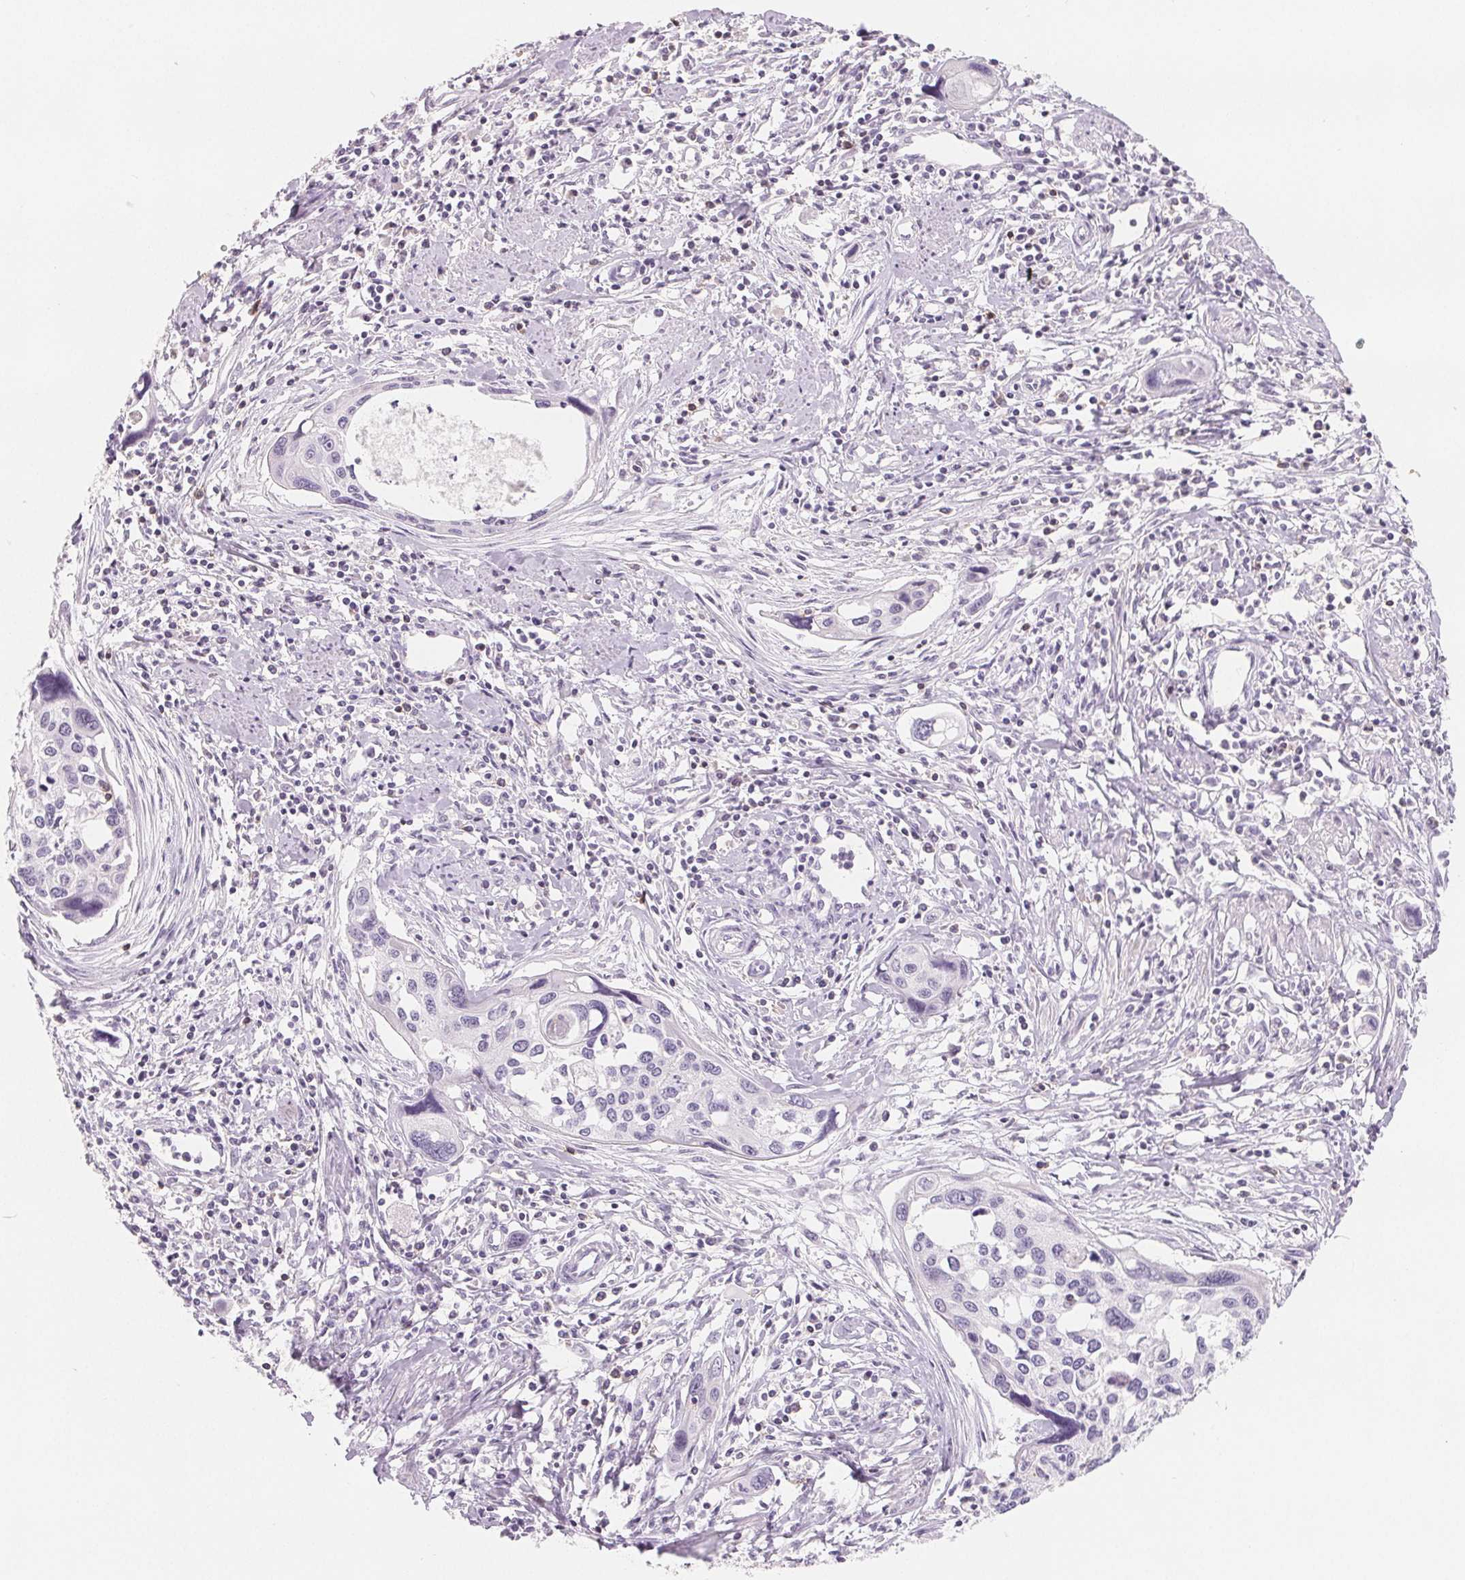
{"staining": {"intensity": "negative", "quantity": "none", "location": "none"}, "tissue": "cervical cancer", "cell_type": "Tumor cells", "image_type": "cancer", "snomed": [{"axis": "morphology", "description": "Squamous cell carcinoma, NOS"}, {"axis": "topography", "description": "Cervix"}], "caption": "Tumor cells show no significant protein expression in cervical cancer (squamous cell carcinoma). (Stains: DAB (3,3'-diaminobenzidine) immunohistochemistry with hematoxylin counter stain, Microscopy: brightfield microscopy at high magnification).", "gene": "CD69", "patient": {"sex": "female", "age": 31}}